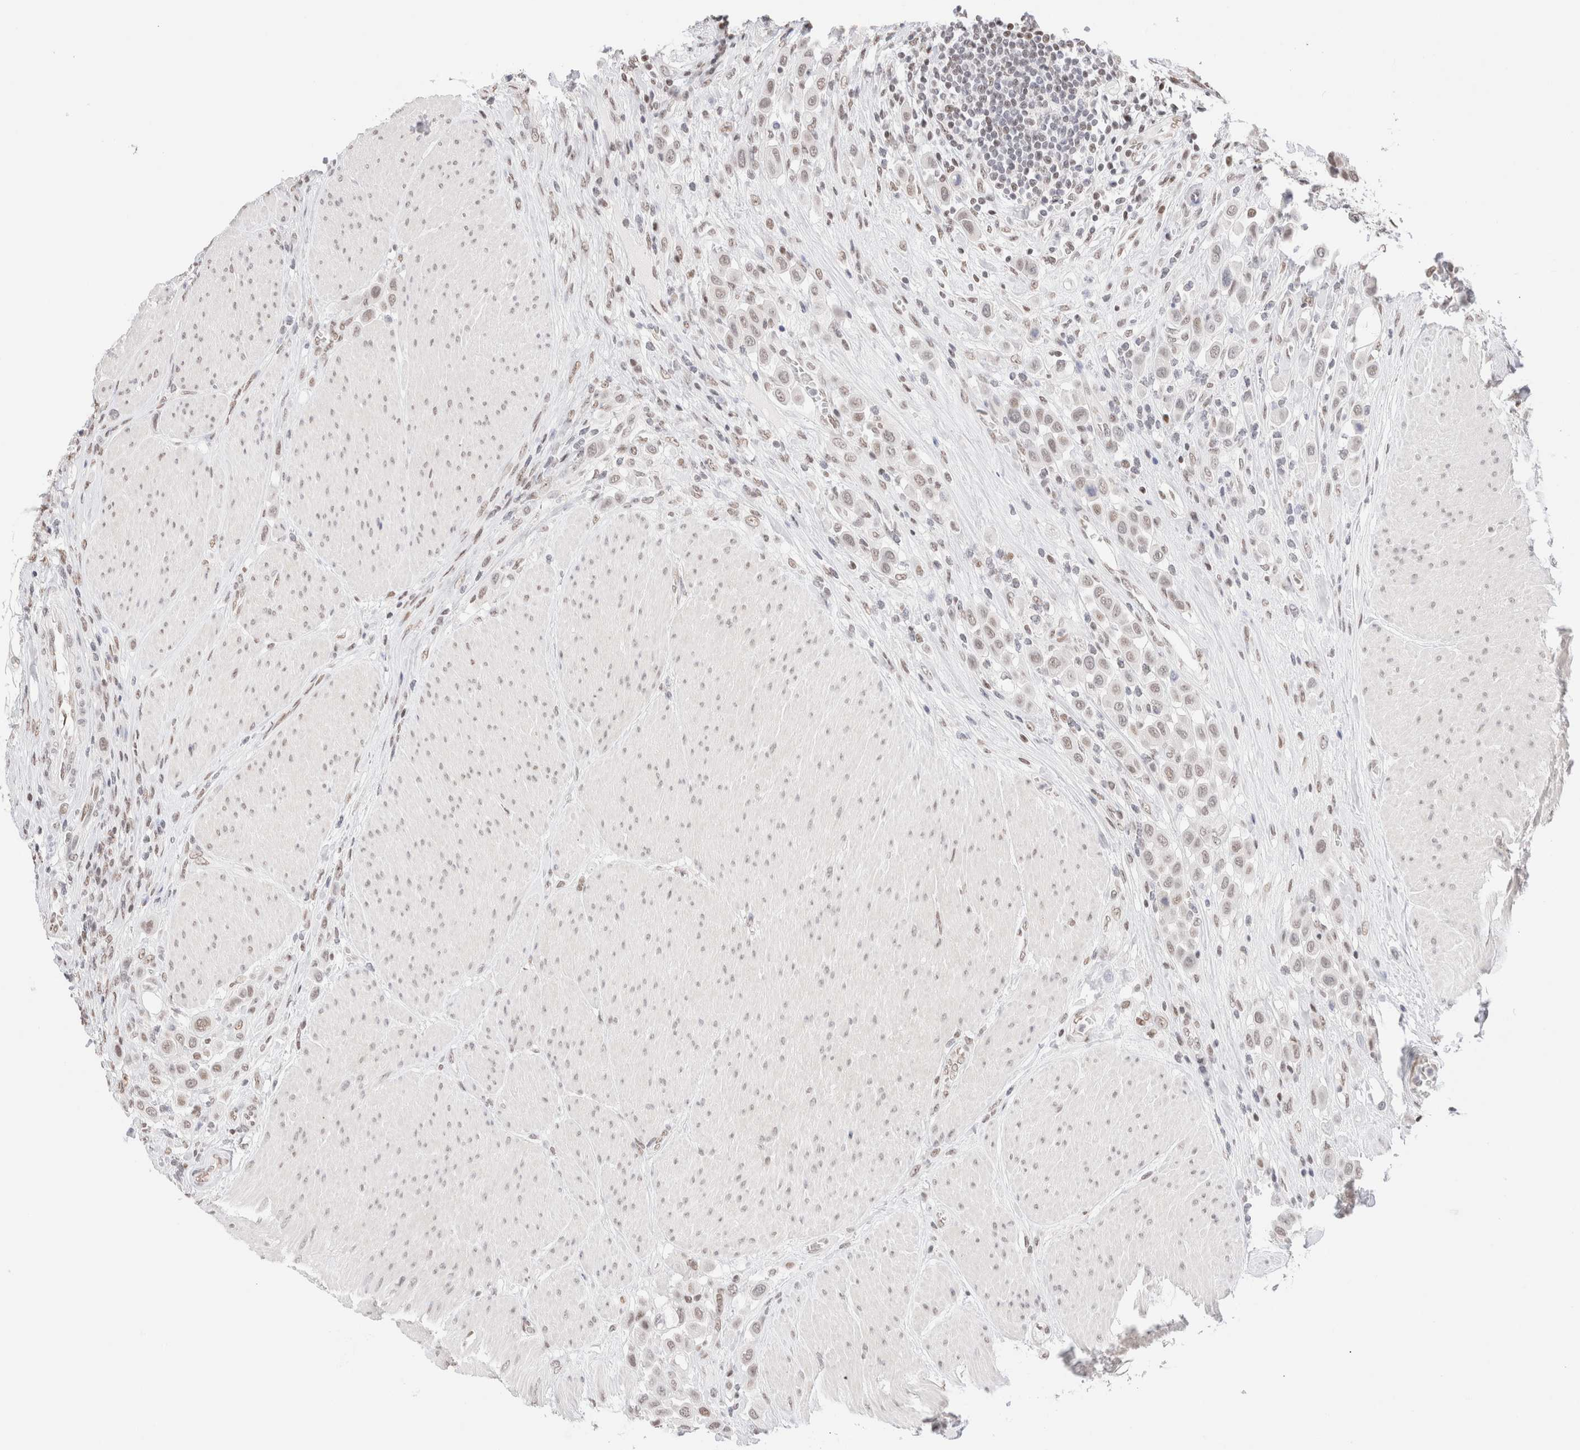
{"staining": {"intensity": "weak", "quantity": ">75%", "location": "nuclear"}, "tissue": "urothelial cancer", "cell_type": "Tumor cells", "image_type": "cancer", "snomed": [{"axis": "morphology", "description": "Urothelial carcinoma, High grade"}, {"axis": "topography", "description": "Urinary bladder"}], "caption": "This micrograph demonstrates IHC staining of high-grade urothelial carcinoma, with low weak nuclear positivity in approximately >75% of tumor cells.", "gene": "SUPT3H", "patient": {"sex": "male", "age": 50}}